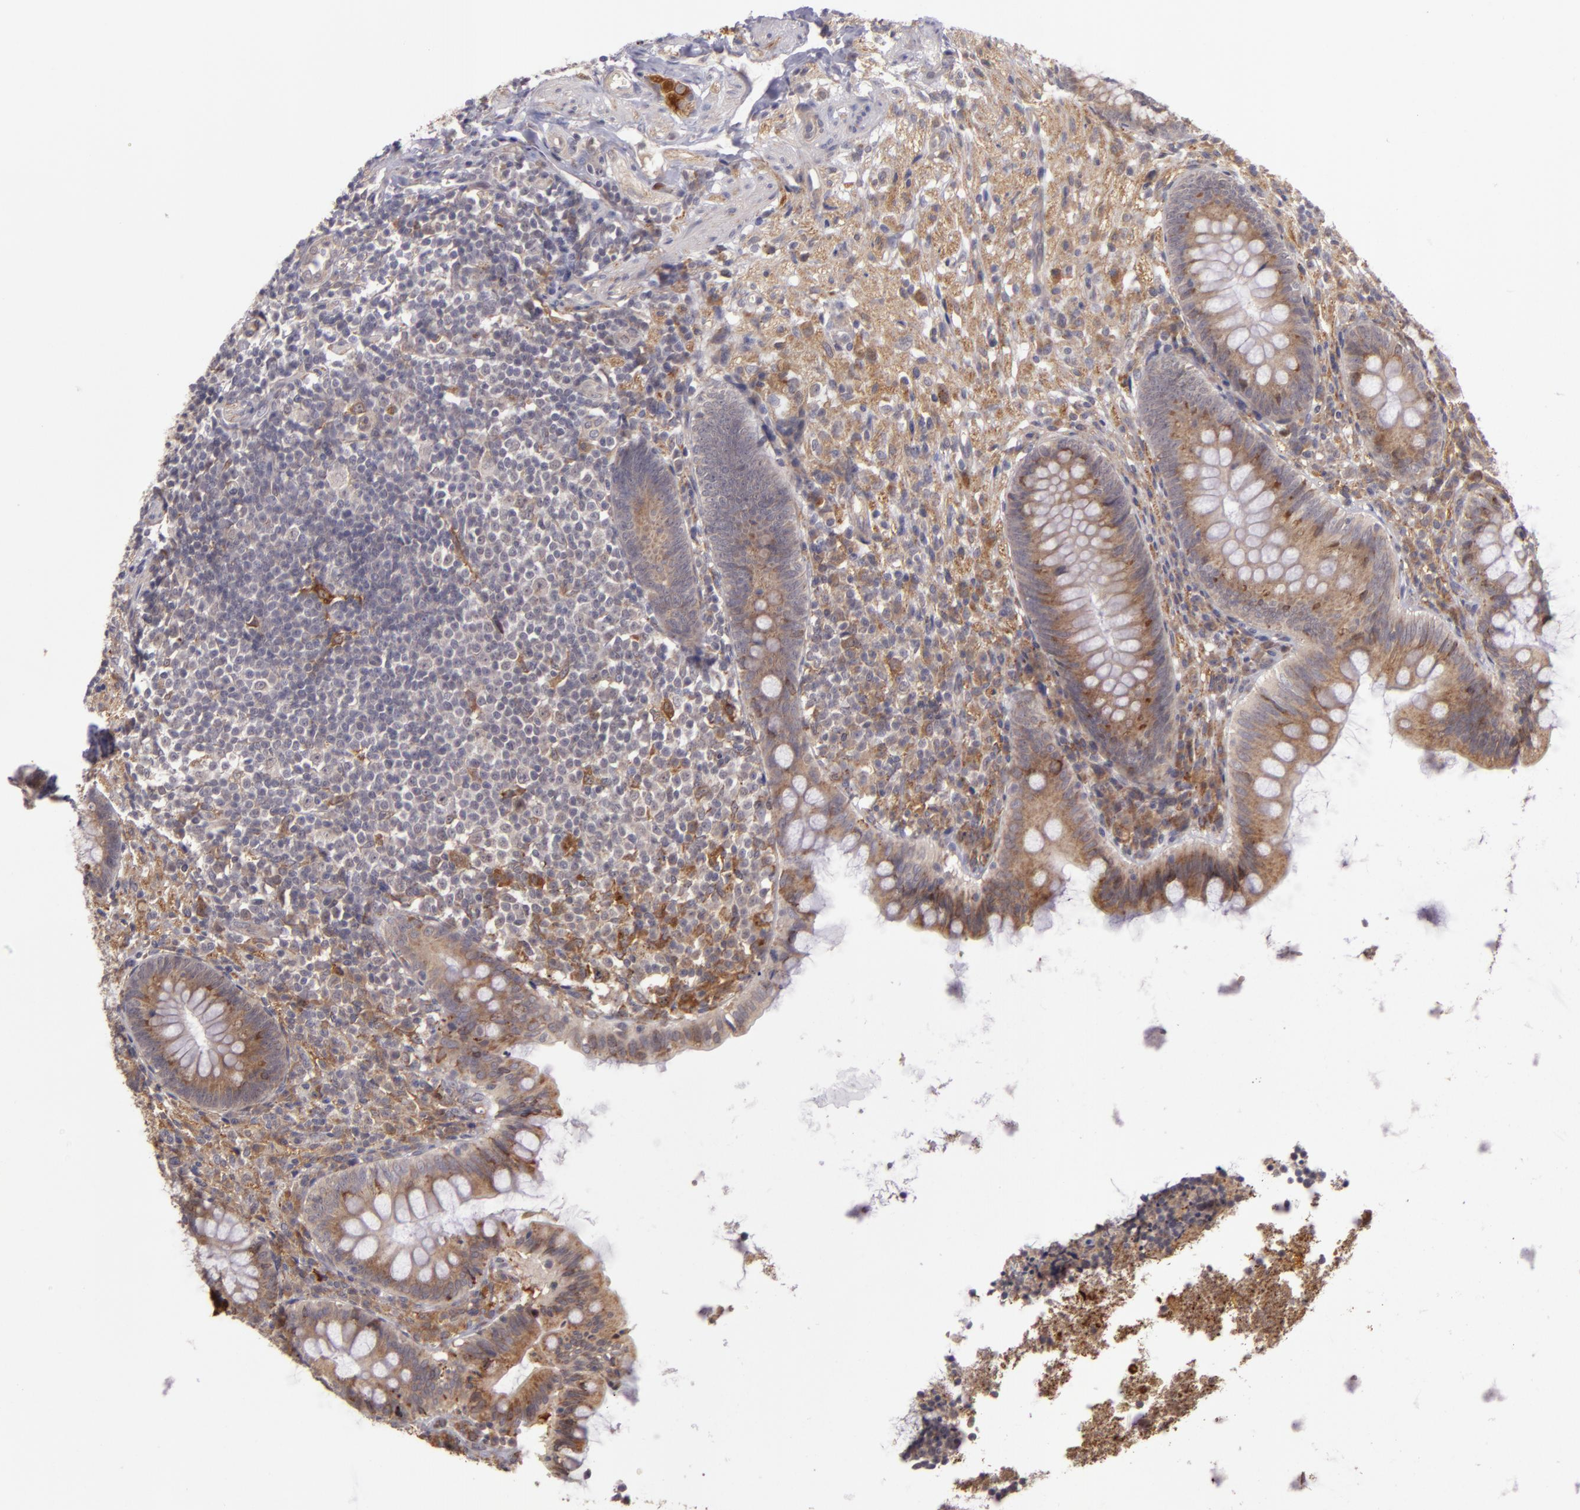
{"staining": {"intensity": "weak", "quantity": ">75%", "location": "cytoplasmic/membranous"}, "tissue": "appendix", "cell_type": "Glandular cells", "image_type": "normal", "snomed": [{"axis": "morphology", "description": "Normal tissue, NOS"}, {"axis": "topography", "description": "Appendix"}], "caption": "IHC photomicrograph of benign human appendix stained for a protein (brown), which shows low levels of weak cytoplasmic/membranous staining in about >75% of glandular cells.", "gene": "PPP1R3F", "patient": {"sex": "female", "age": 66}}